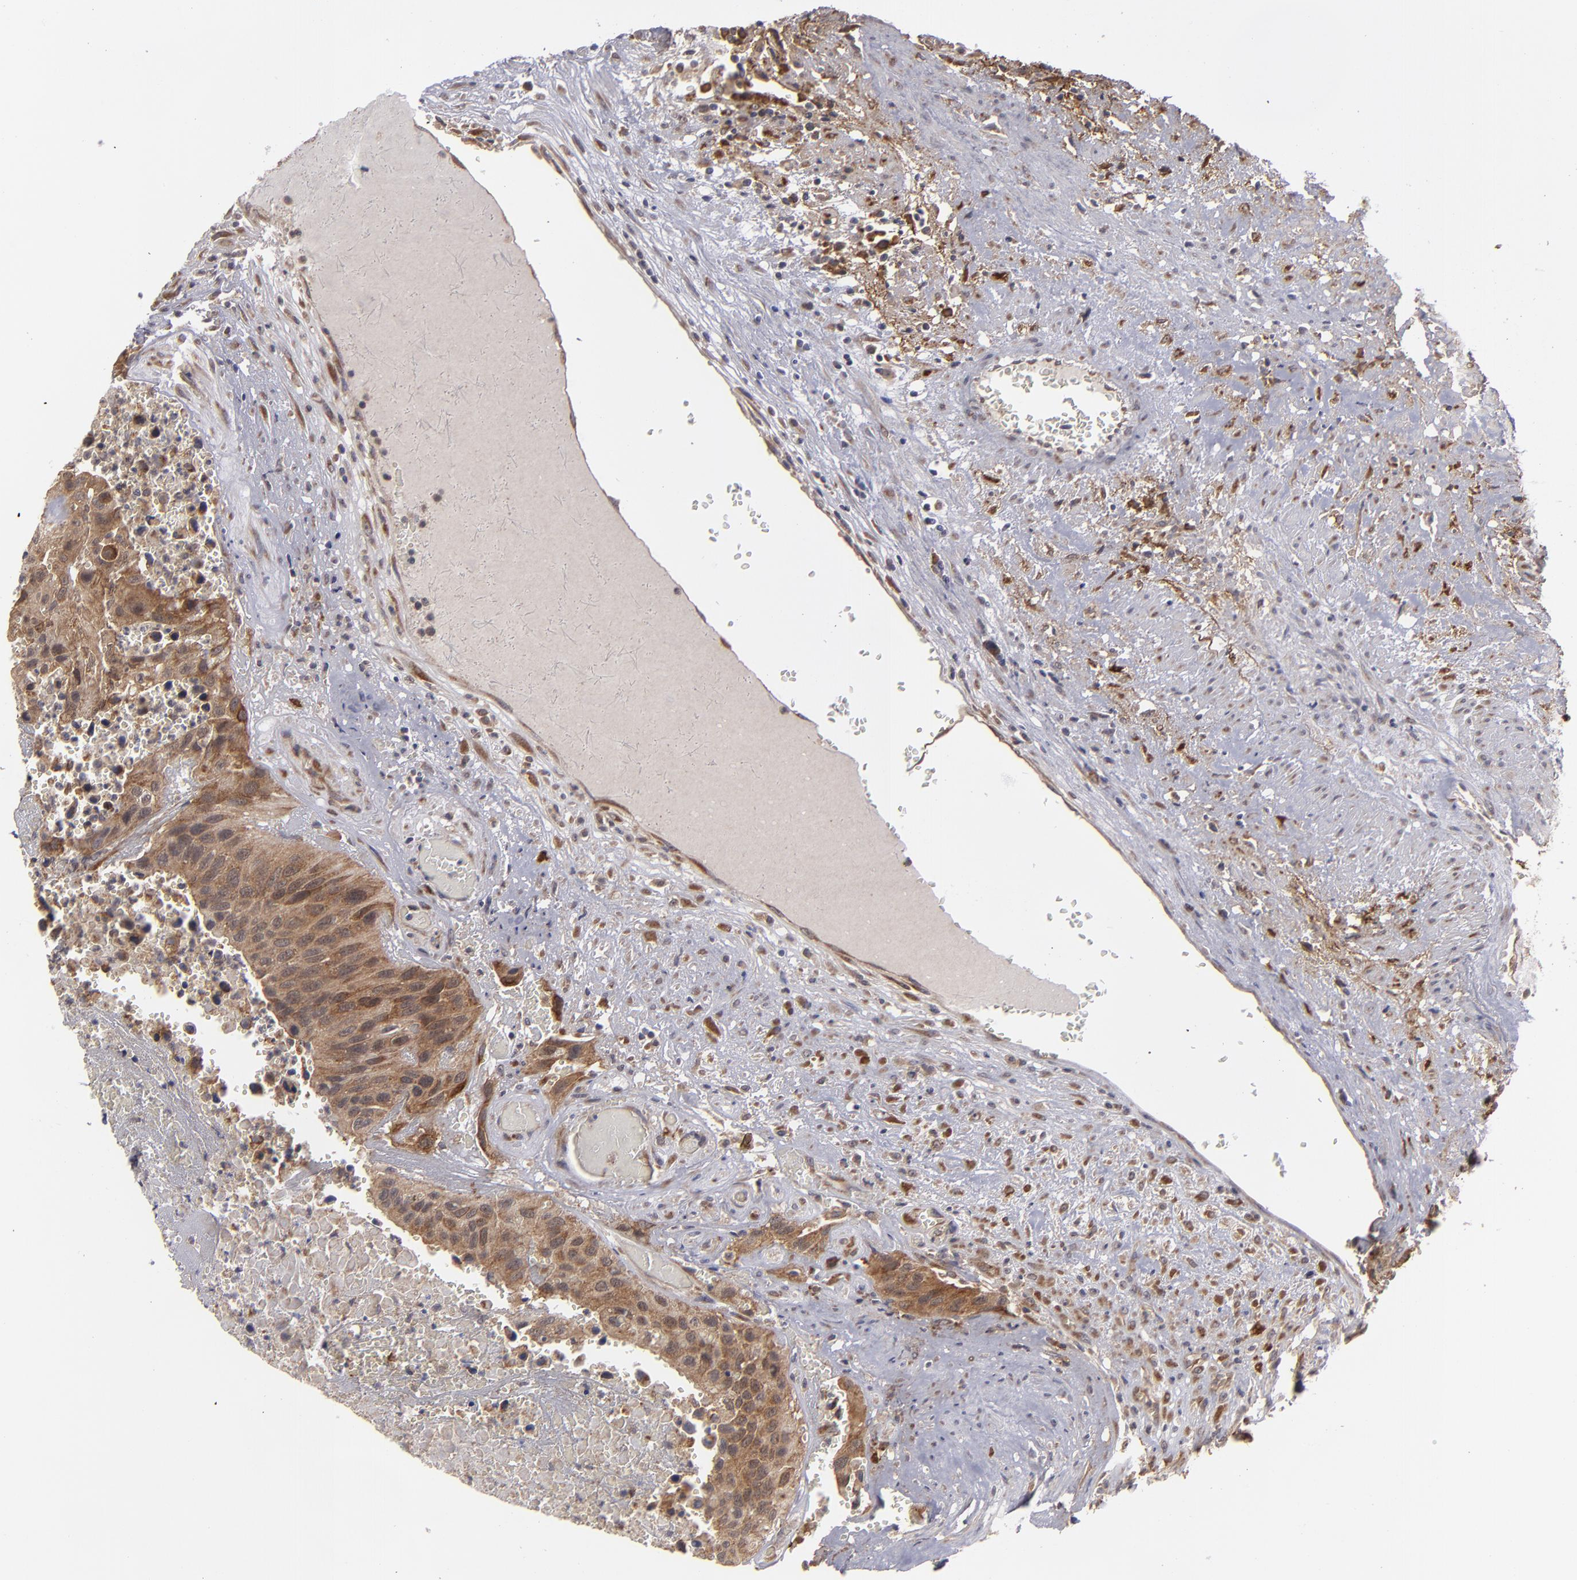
{"staining": {"intensity": "moderate", "quantity": ">75%", "location": "cytoplasmic/membranous"}, "tissue": "urothelial cancer", "cell_type": "Tumor cells", "image_type": "cancer", "snomed": [{"axis": "morphology", "description": "Urothelial carcinoma, High grade"}, {"axis": "topography", "description": "Urinary bladder"}], "caption": "IHC micrograph of human urothelial cancer stained for a protein (brown), which displays medium levels of moderate cytoplasmic/membranous expression in approximately >75% of tumor cells.", "gene": "BMP6", "patient": {"sex": "male", "age": 66}}